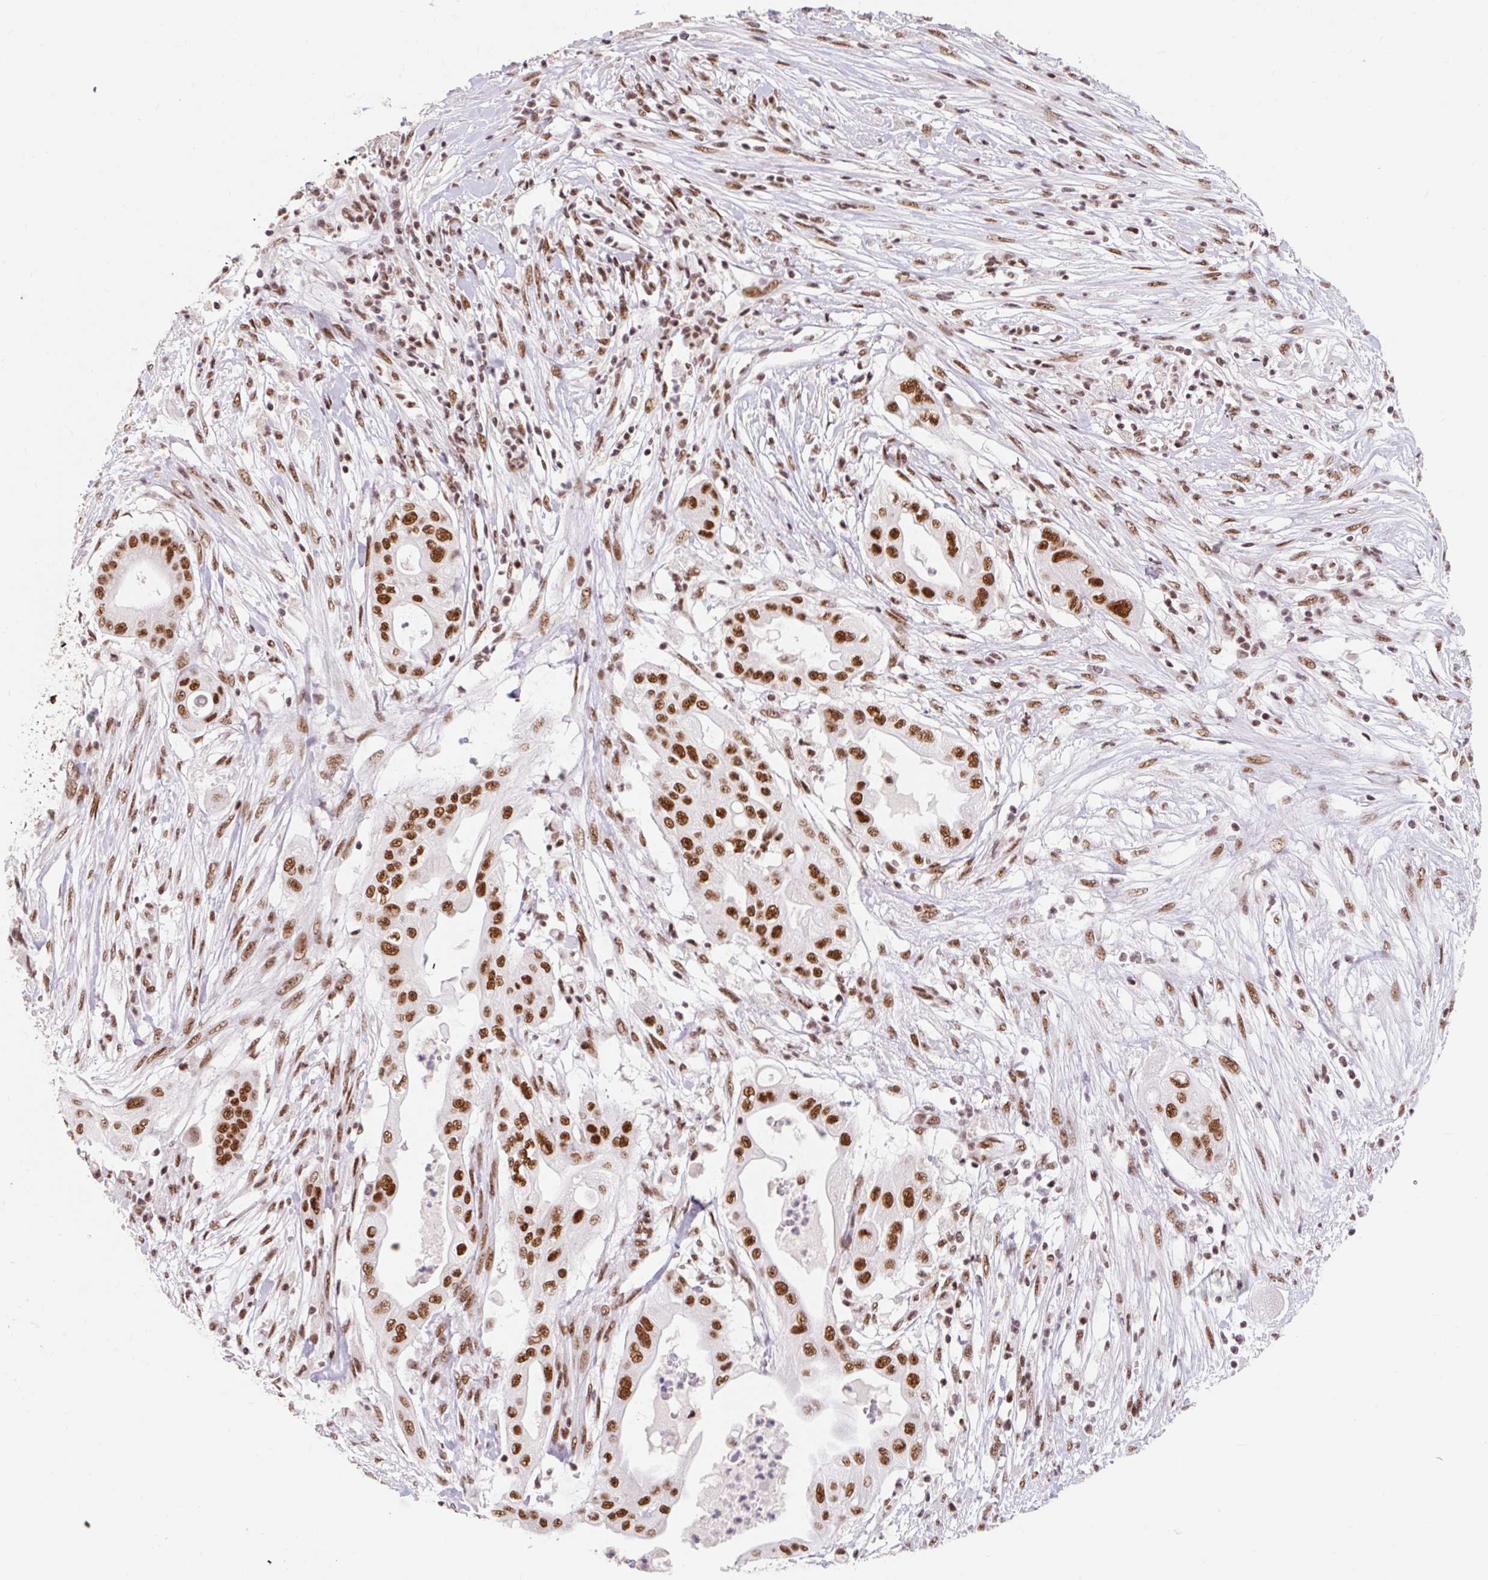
{"staining": {"intensity": "strong", "quantity": ">75%", "location": "nuclear"}, "tissue": "pancreatic cancer", "cell_type": "Tumor cells", "image_type": "cancer", "snomed": [{"axis": "morphology", "description": "Adenocarcinoma, NOS"}, {"axis": "topography", "description": "Pancreas"}], "caption": "The micrograph exhibits a brown stain indicating the presence of a protein in the nuclear of tumor cells in pancreatic cancer (adenocarcinoma).", "gene": "SRSF10", "patient": {"sex": "male", "age": 68}}